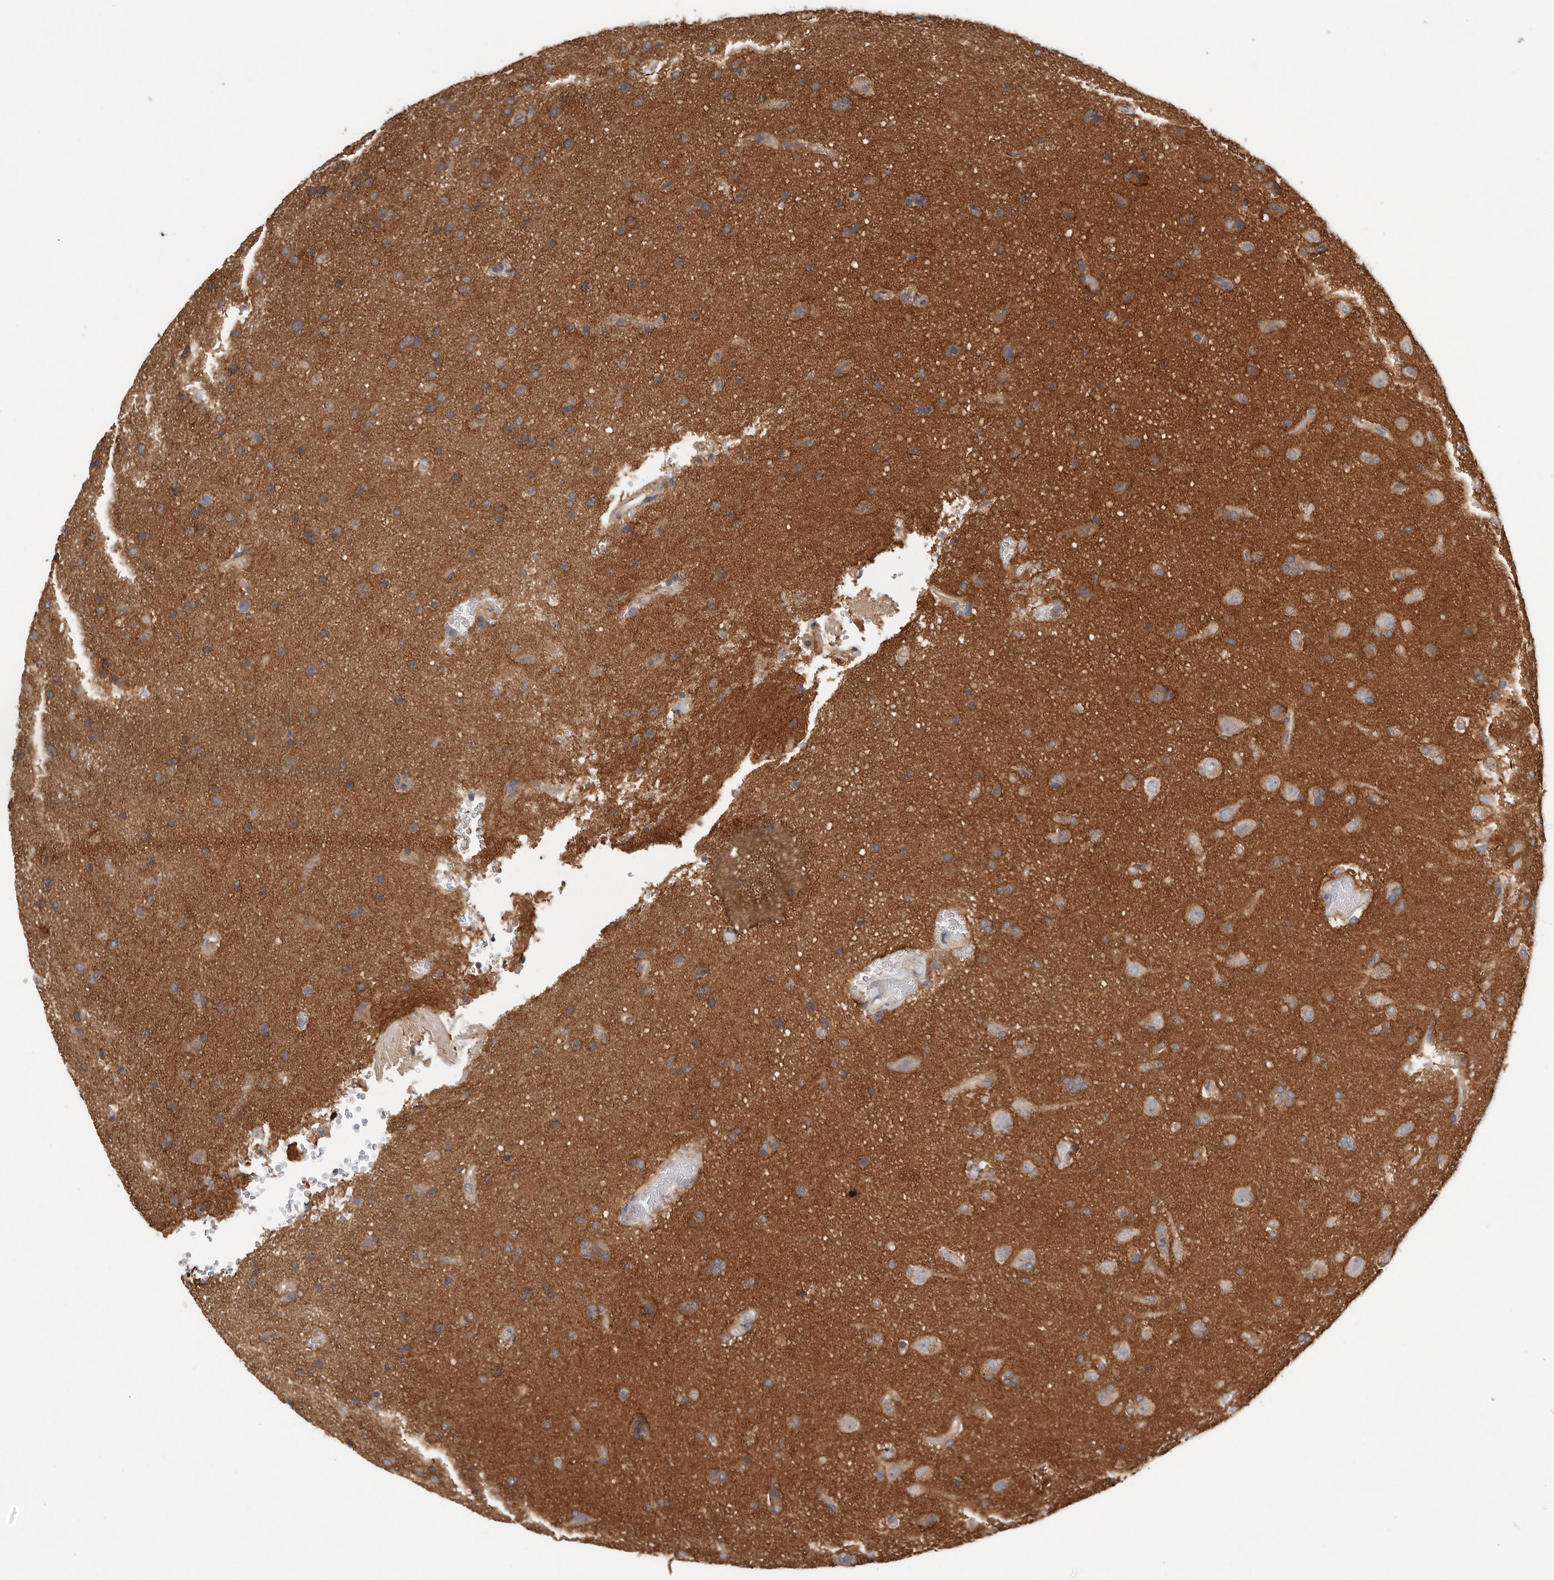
{"staining": {"intensity": "moderate", "quantity": "25%-75%", "location": "cytoplasmic/membranous"}, "tissue": "glioma", "cell_type": "Tumor cells", "image_type": "cancer", "snomed": [{"axis": "morphology", "description": "Glioma, malignant, High grade"}, {"axis": "topography", "description": "Brain"}], "caption": "Immunohistochemical staining of human malignant glioma (high-grade) demonstrates moderate cytoplasmic/membranous protein positivity in about 25%-75% of tumor cells. (Stains: DAB in brown, nuclei in blue, Microscopy: brightfield microscopy at high magnification).", "gene": "WDTC1", "patient": {"sex": "male", "age": 72}}